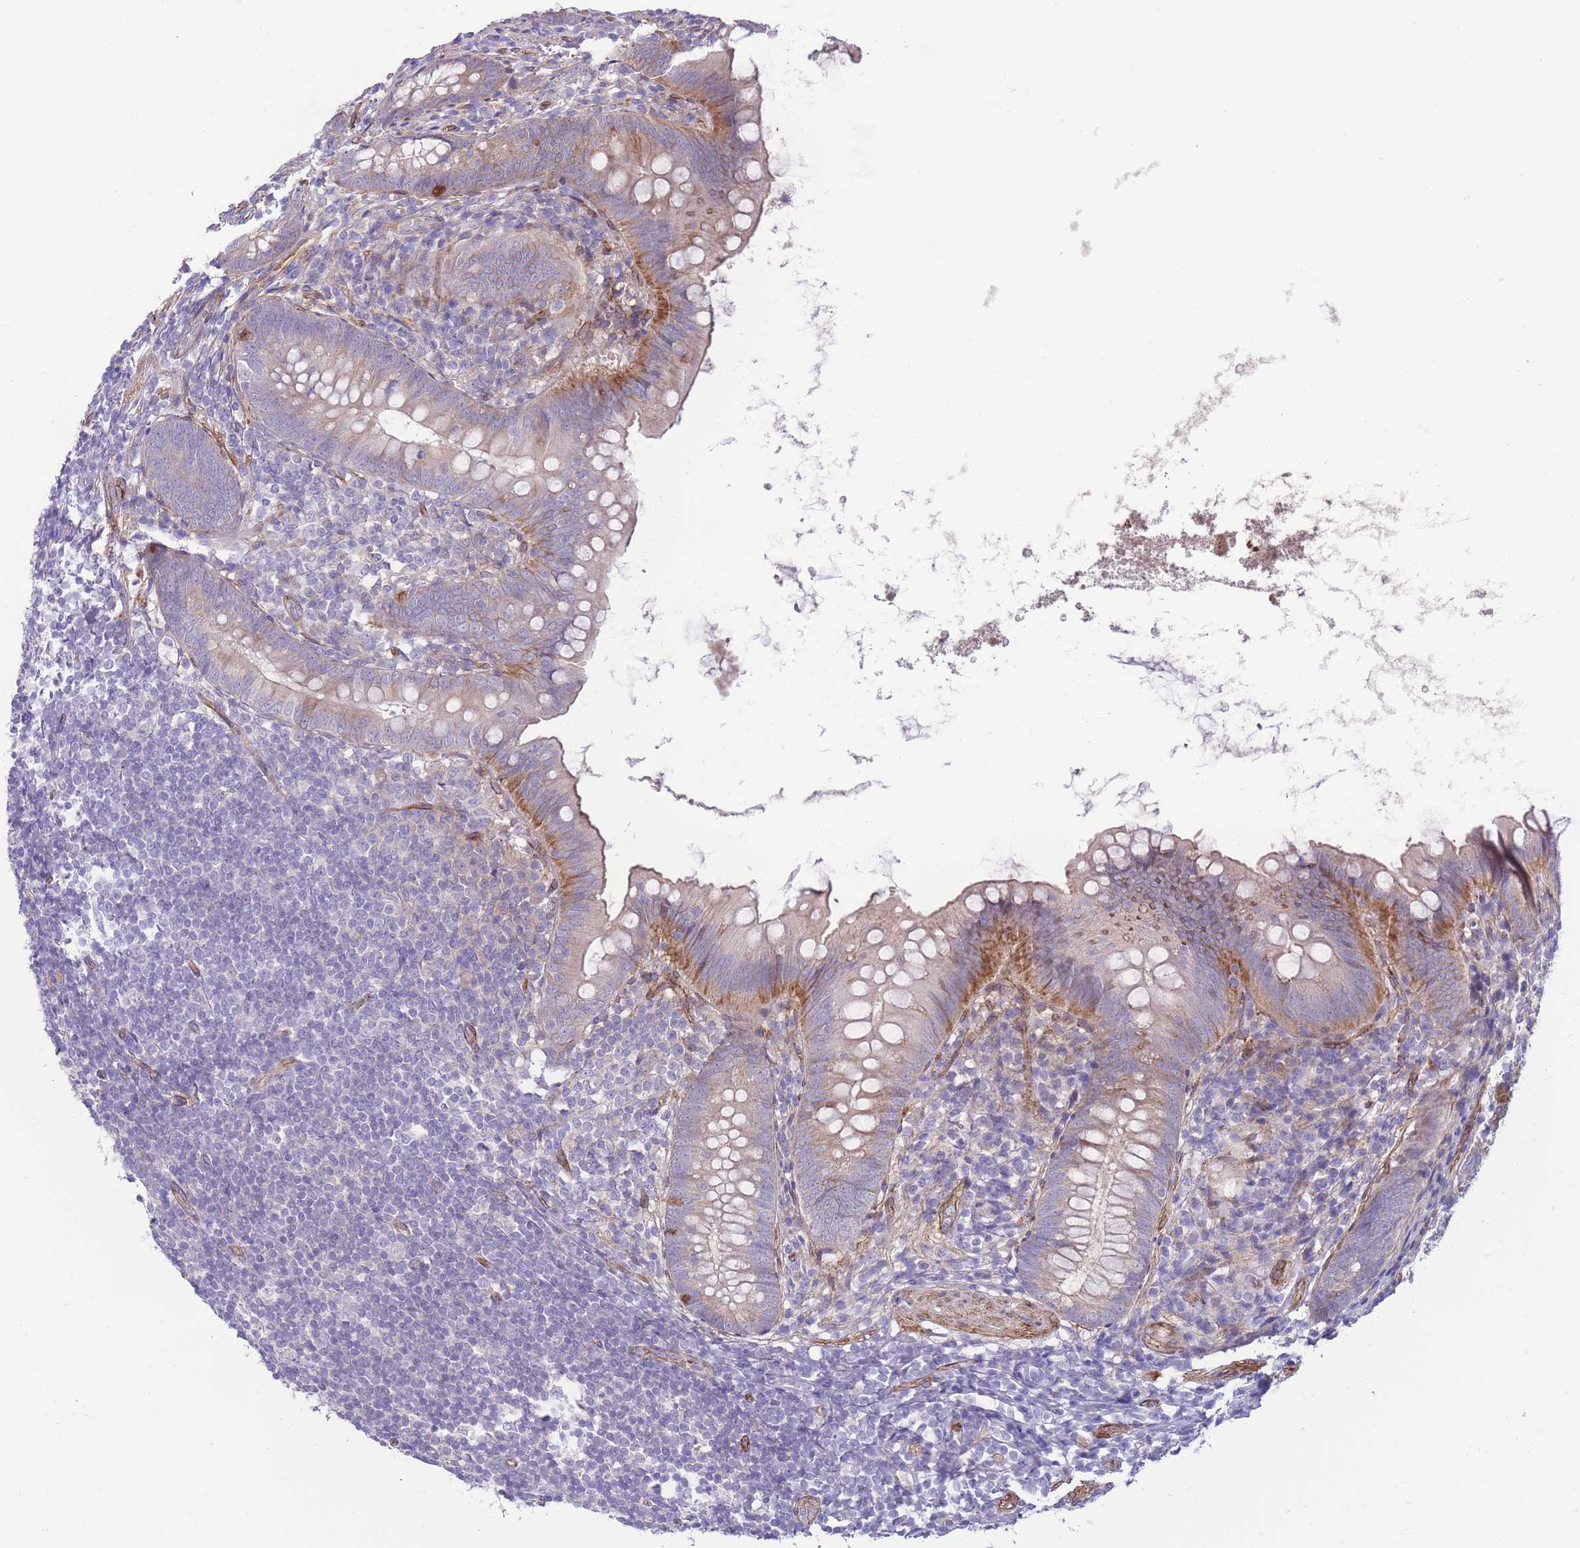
{"staining": {"intensity": "moderate", "quantity": "25%-75%", "location": "cytoplasmic/membranous"}, "tissue": "appendix", "cell_type": "Glandular cells", "image_type": "normal", "snomed": [{"axis": "morphology", "description": "Normal tissue, NOS"}, {"axis": "topography", "description": "Appendix"}], "caption": "Protein staining of benign appendix demonstrates moderate cytoplasmic/membranous positivity in about 25%-75% of glandular cells. (Stains: DAB (3,3'-diaminobenzidine) in brown, nuclei in blue, Microscopy: brightfield microscopy at high magnification).", "gene": "RGS11", "patient": {"sex": "female", "age": 62}}